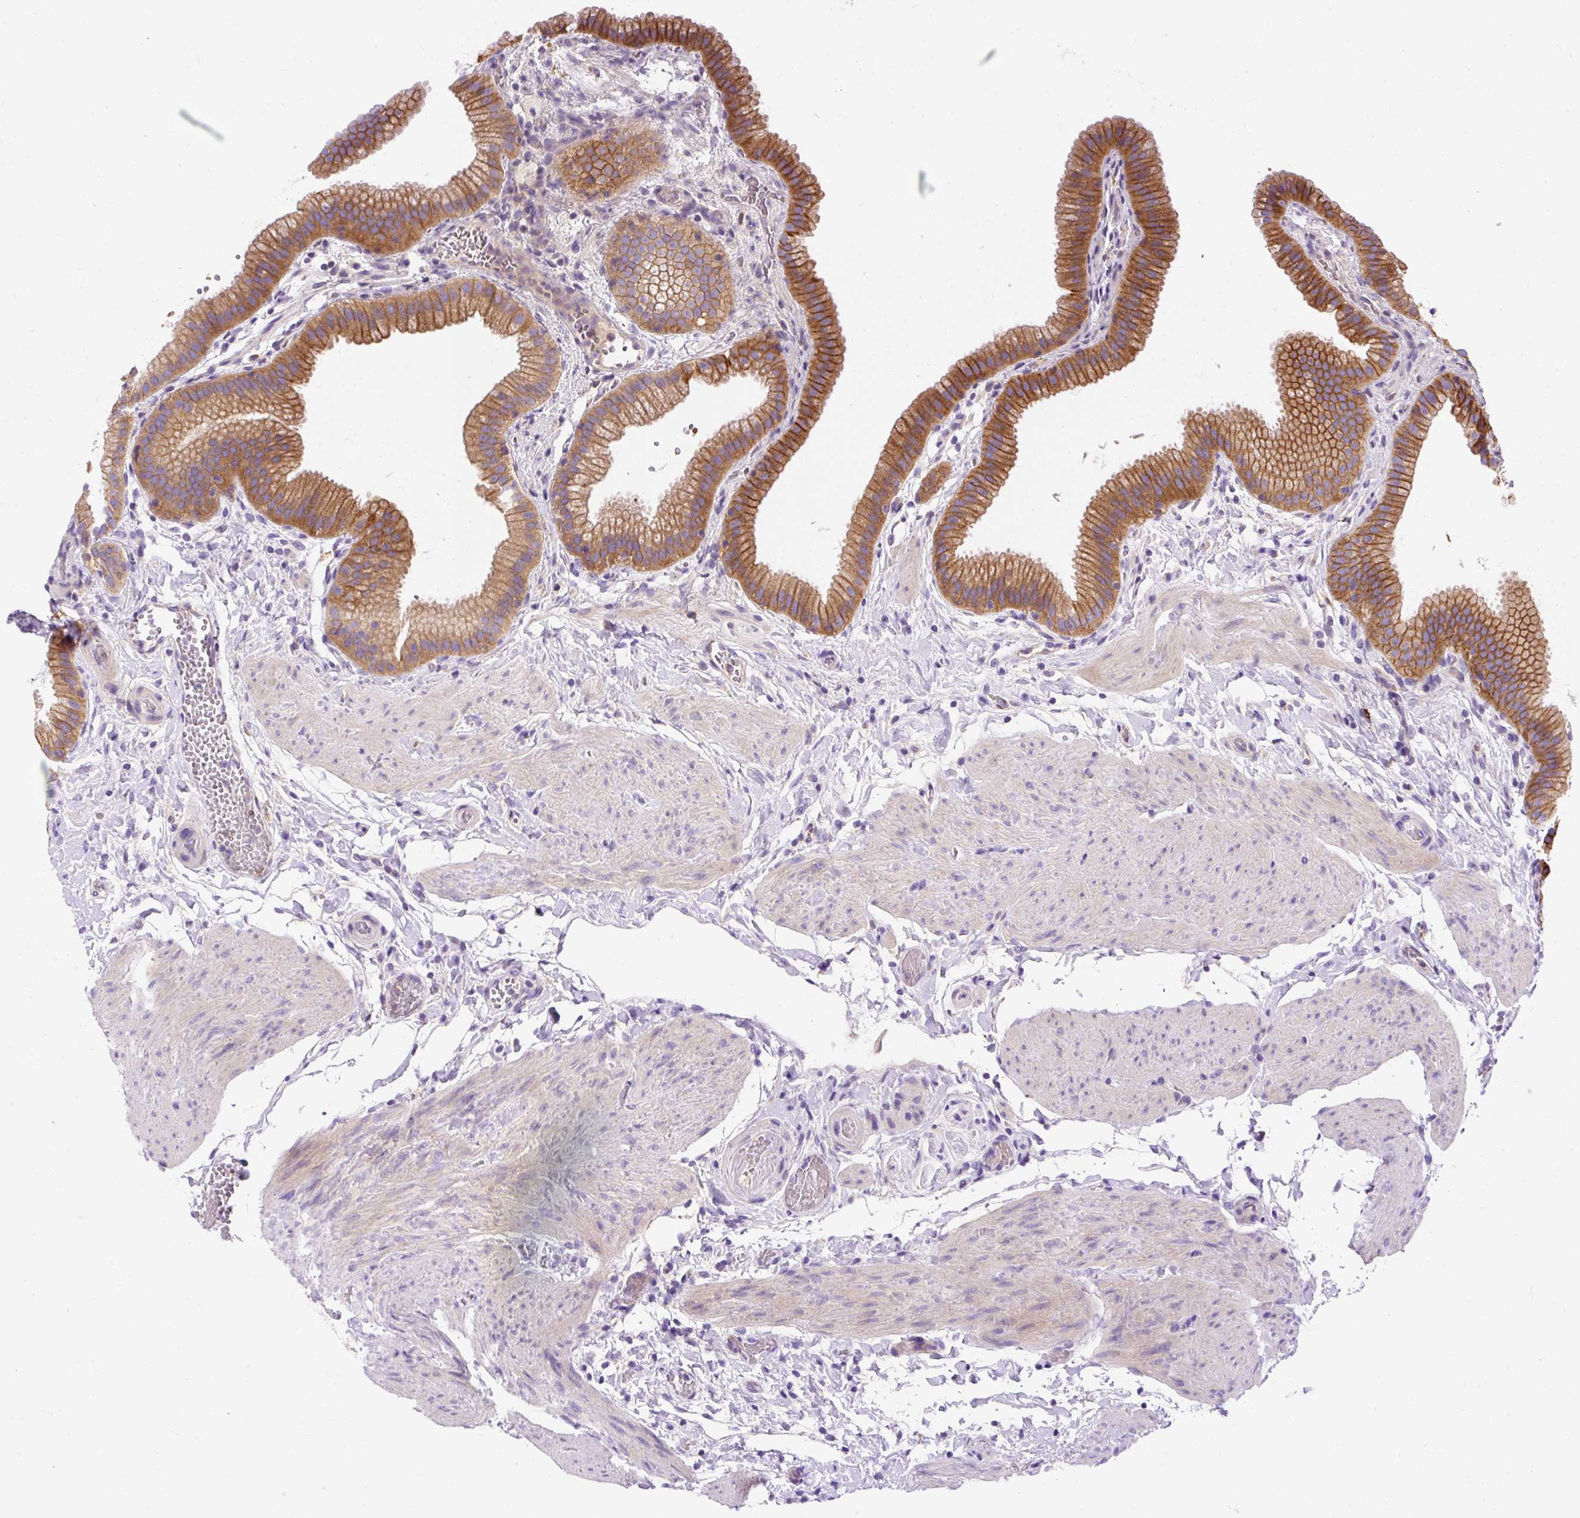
{"staining": {"intensity": "moderate", "quantity": ">75%", "location": "cytoplasmic/membranous"}, "tissue": "gallbladder", "cell_type": "Glandular cells", "image_type": "normal", "snomed": [{"axis": "morphology", "description": "Normal tissue, NOS"}, {"axis": "topography", "description": "Gallbladder"}], "caption": "Immunohistochemistry (DAB) staining of benign gallbladder reveals moderate cytoplasmic/membranous protein expression in about >75% of glandular cells. The staining is performed using DAB (3,3'-diaminobenzidine) brown chromogen to label protein expression. The nuclei are counter-stained blue using hematoxylin.", "gene": "OR4K15", "patient": {"sex": "female", "age": 63}}